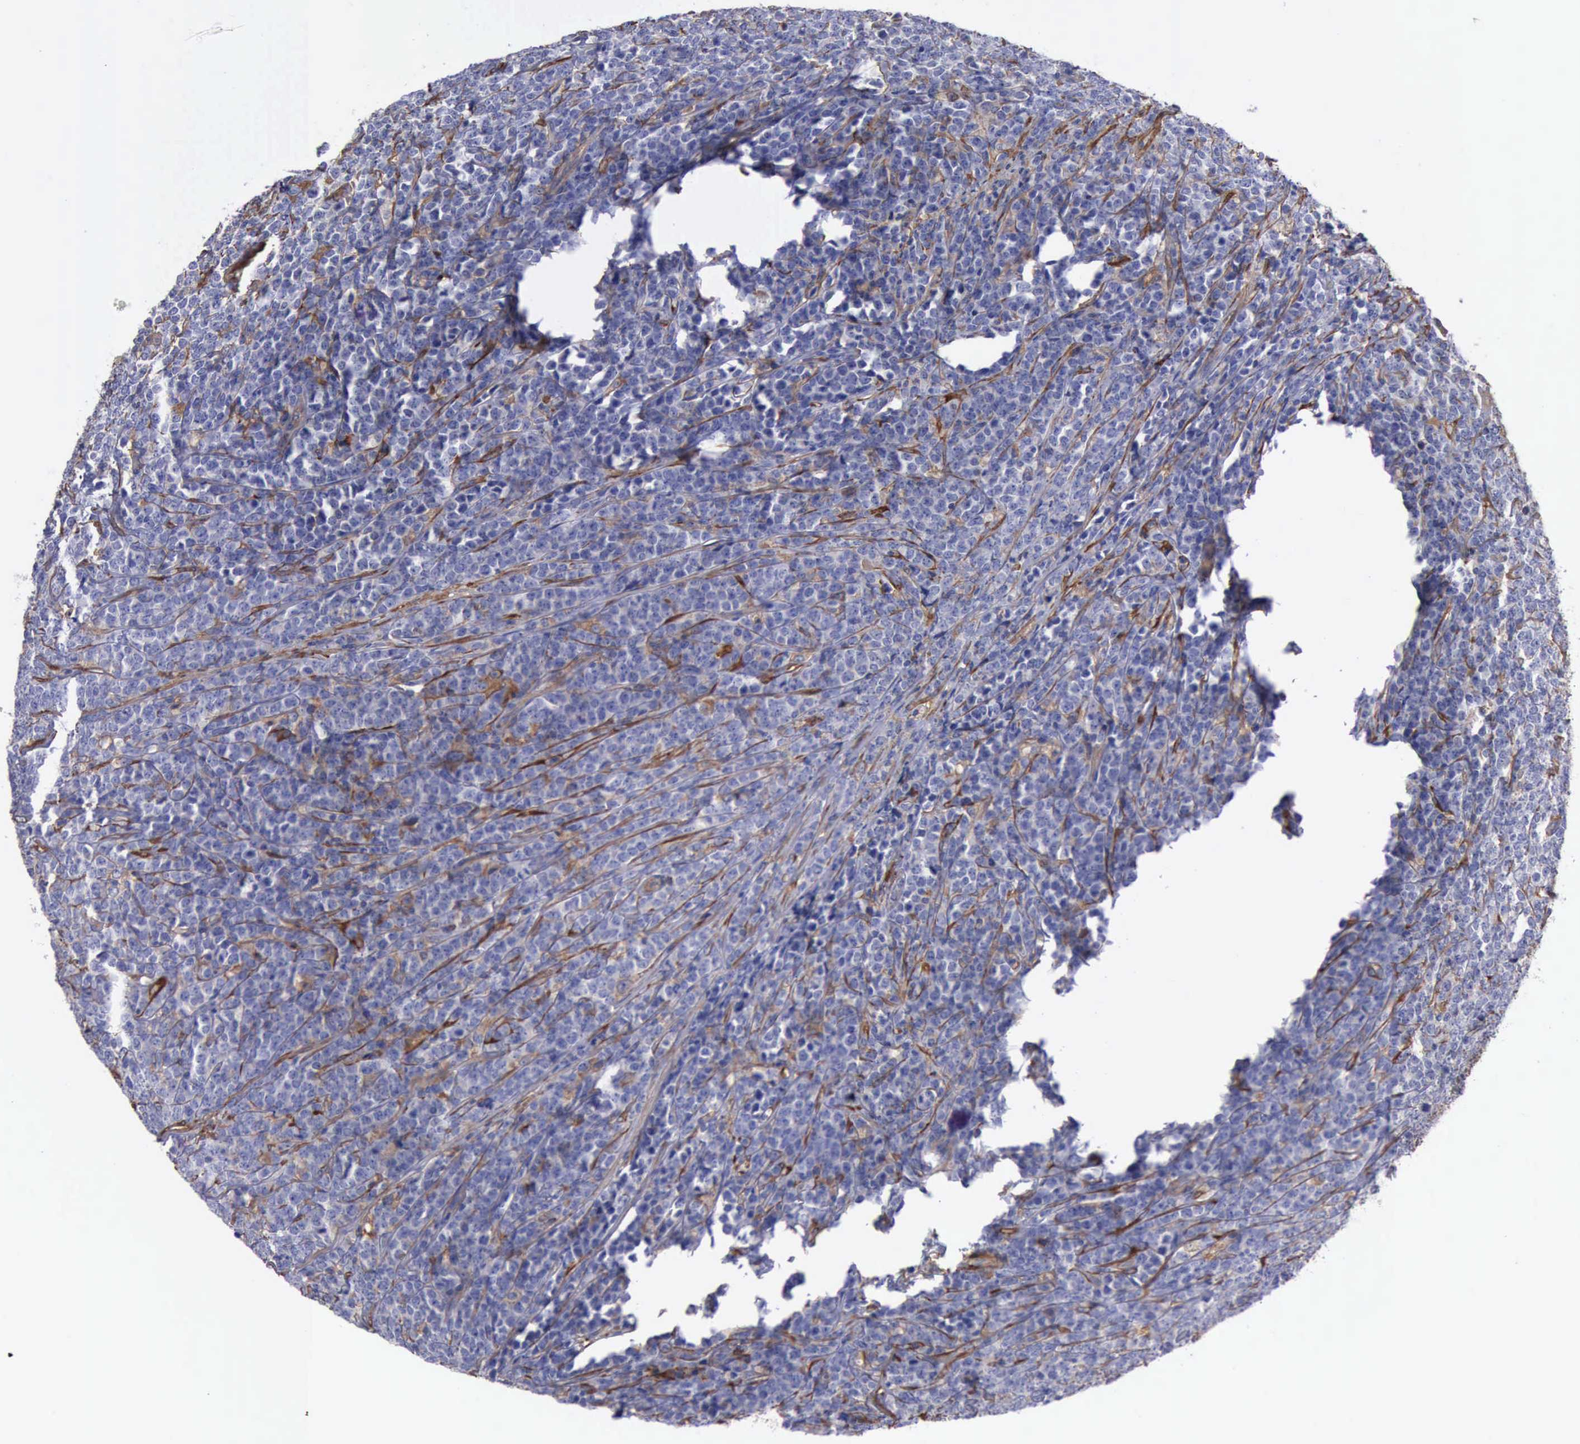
{"staining": {"intensity": "strong", "quantity": "25%-75%", "location": "cytoplasmic/membranous"}, "tissue": "lymphoma", "cell_type": "Tumor cells", "image_type": "cancer", "snomed": [{"axis": "morphology", "description": "Malignant lymphoma, non-Hodgkin's type, High grade"}, {"axis": "topography", "description": "Small intestine"}, {"axis": "topography", "description": "Colon"}], "caption": "IHC (DAB) staining of lymphoma demonstrates strong cytoplasmic/membranous protein staining in approximately 25%-75% of tumor cells.", "gene": "FLNA", "patient": {"sex": "male", "age": 8}}